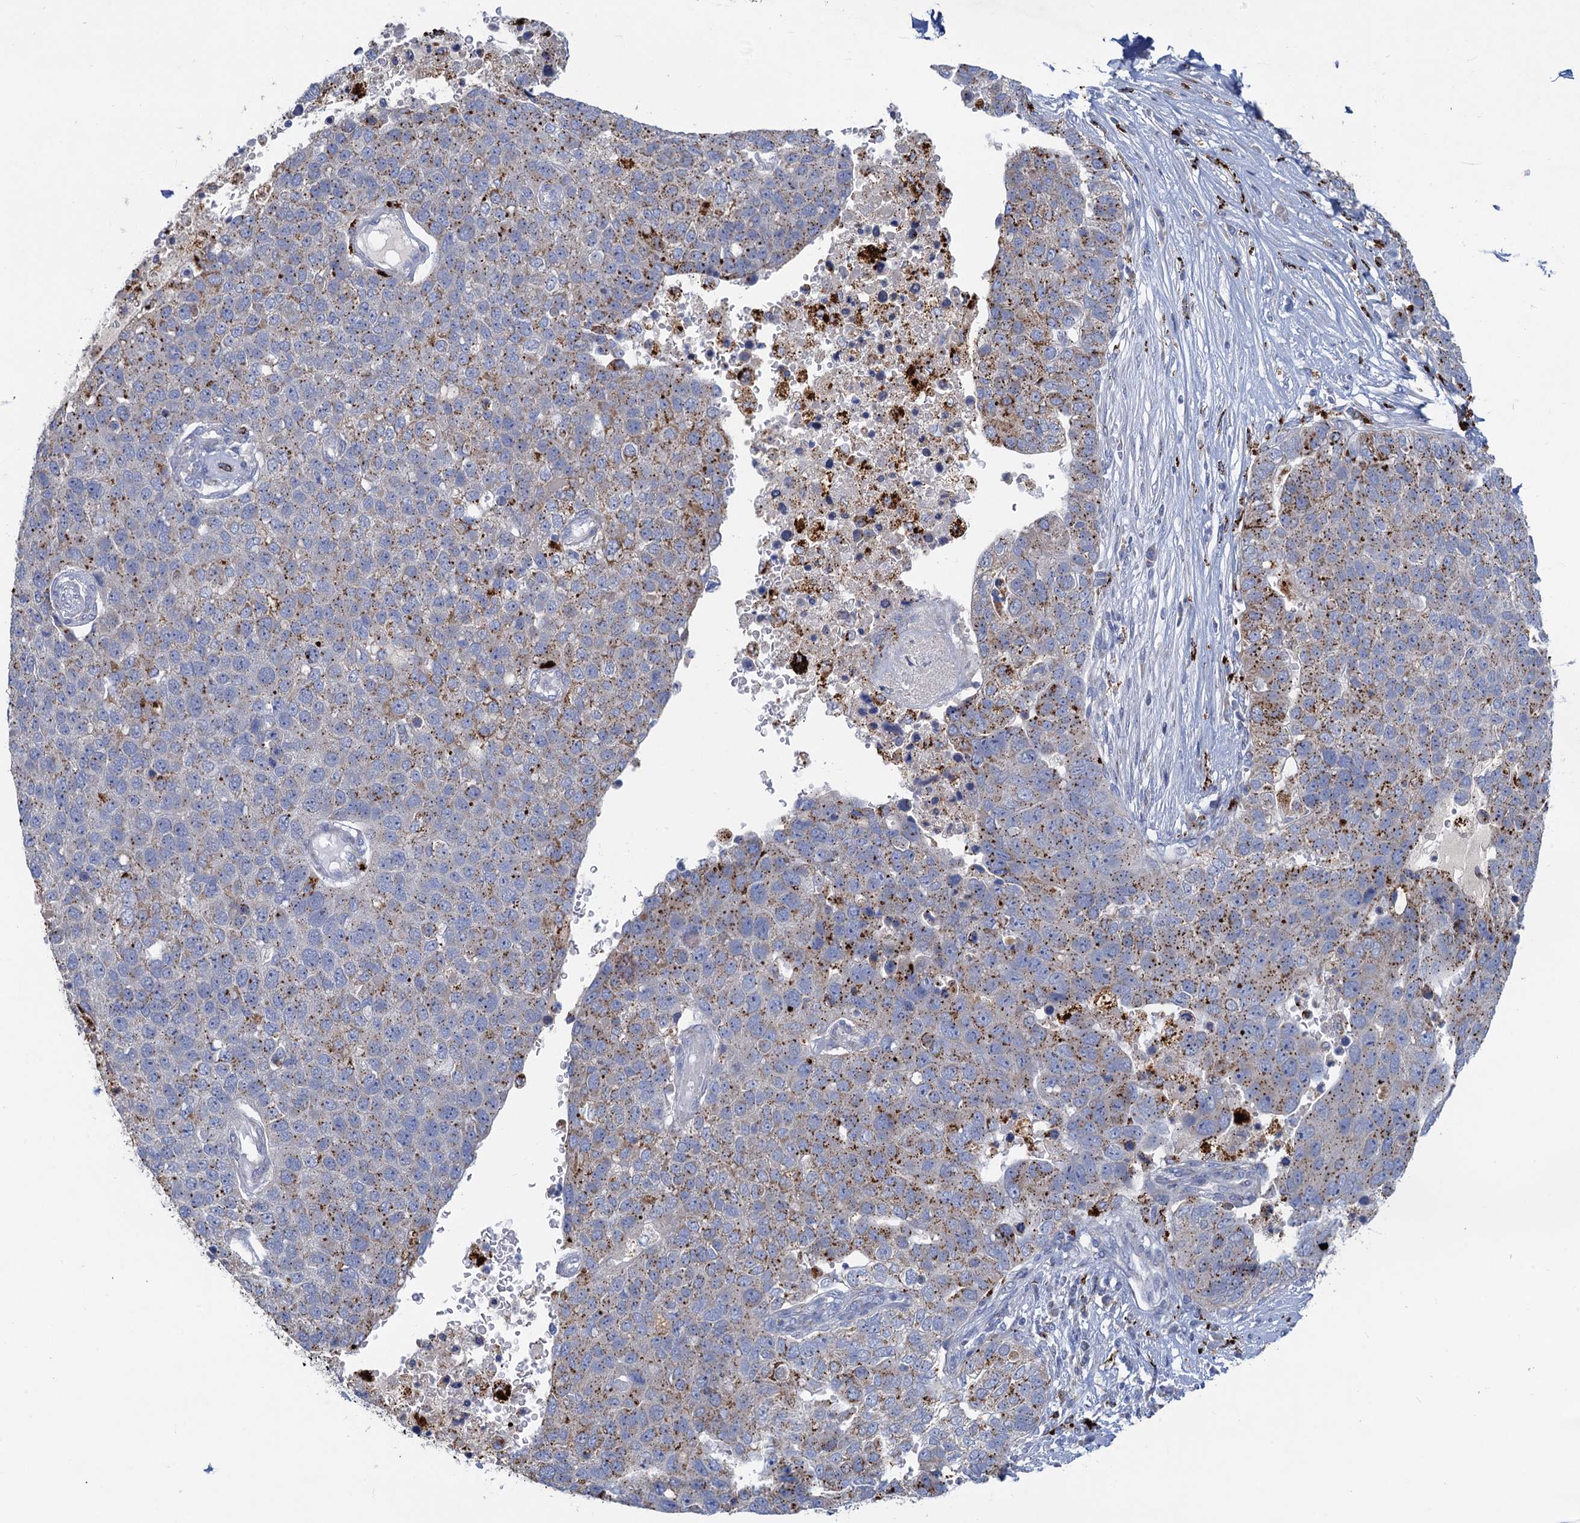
{"staining": {"intensity": "moderate", "quantity": "25%-75%", "location": "cytoplasmic/membranous"}, "tissue": "pancreatic cancer", "cell_type": "Tumor cells", "image_type": "cancer", "snomed": [{"axis": "morphology", "description": "Adenocarcinoma, NOS"}, {"axis": "topography", "description": "Pancreas"}], "caption": "This photomicrograph demonstrates immunohistochemistry staining of human adenocarcinoma (pancreatic), with medium moderate cytoplasmic/membranous expression in approximately 25%-75% of tumor cells.", "gene": "ANKS3", "patient": {"sex": "female", "age": 61}}